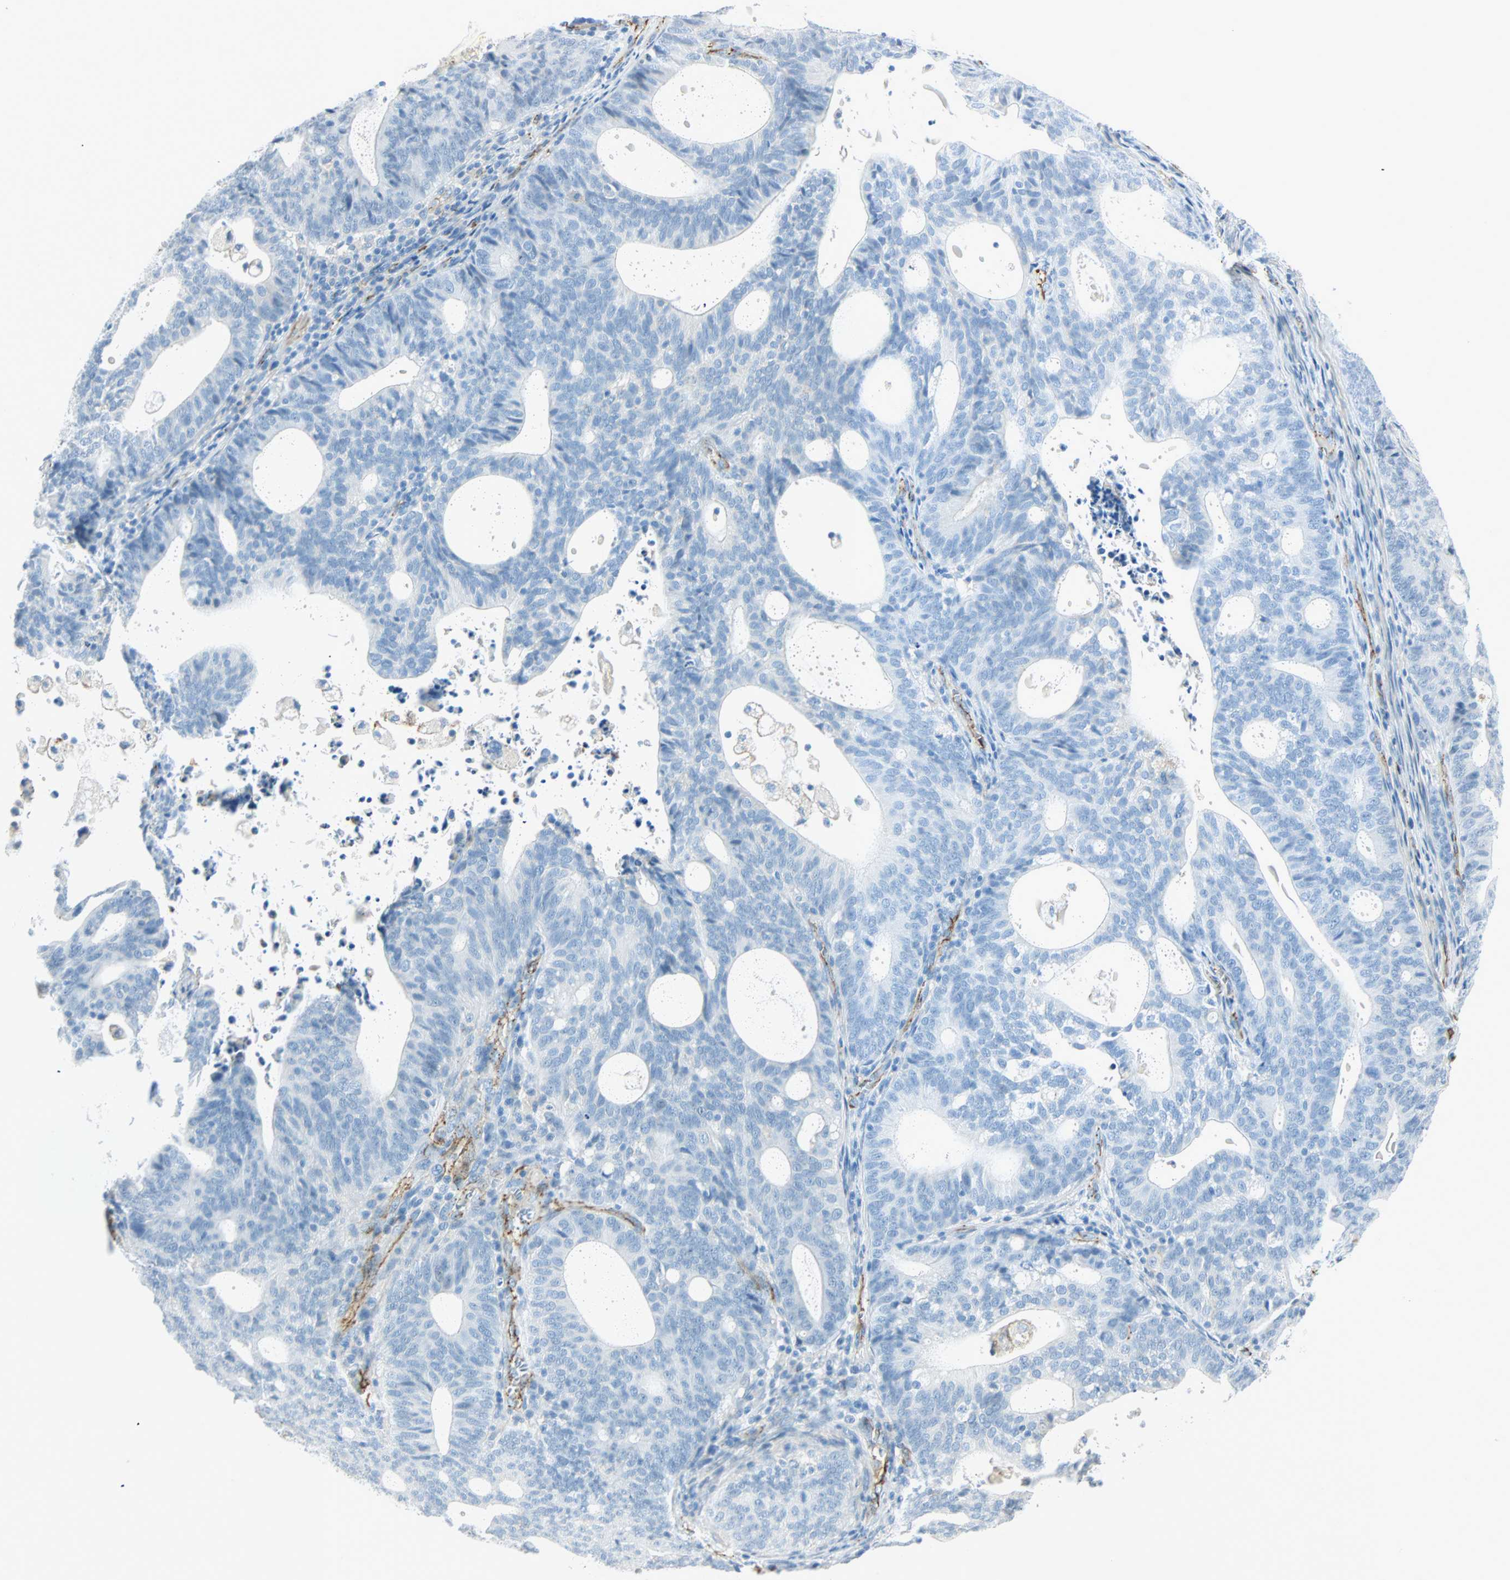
{"staining": {"intensity": "negative", "quantity": "none", "location": "none"}, "tissue": "endometrial cancer", "cell_type": "Tumor cells", "image_type": "cancer", "snomed": [{"axis": "morphology", "description": "Adenocarcinoma, NOS"}, {"axis": "topography", "description": "Uterus"}], "caption": "Protein analysis of endometrial cancer (adenocarcinoma) demonstrates no significant staining in tumor cells. (DAB immunohistochemistry (IHC) visualized using brightfield microscopy, high magnification).", "gene": "VPS9D1", "patient": {"sex": "female", "age": 83}}